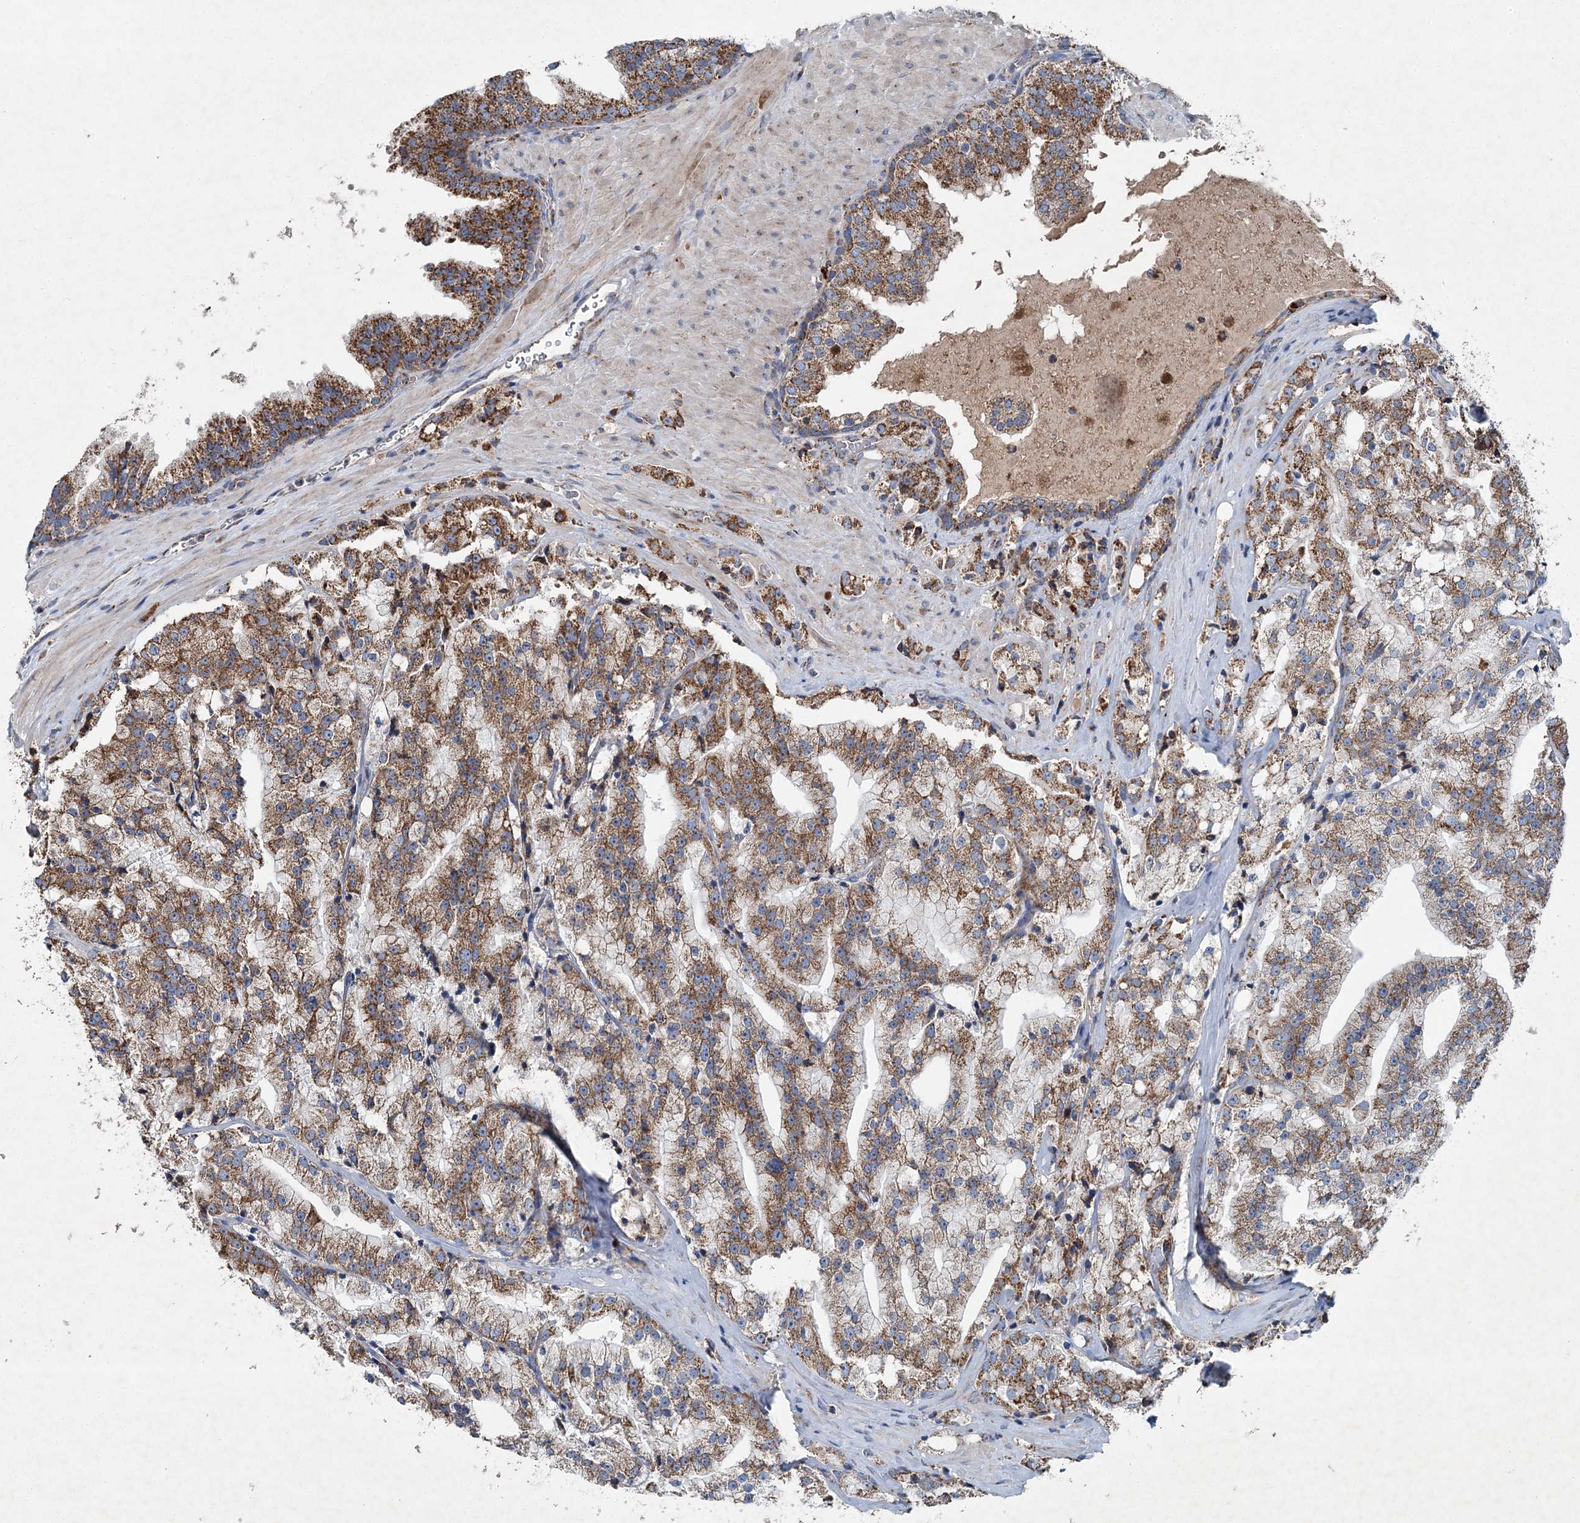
{"staining": {"intensity": "moderate", "quantity": ">75%", "location": "cytoplasmic/membranous"}, "tissue": "prostate cancer", "cell_type": "Tumor cells", "image_type": "cancer", "snomed": [{"axis": "morphology", "description": "Adenocarcinoma, High grade"}, {"axis": "topography", "description": "Prostate"}], "caption": "Immunohistochemical staining of prostate cancer (adenocarcinoma (high-grade)) exhibits moderate cytoplasmic/membranous protein staining in approximately >75% of tumor cells.", "gene": "SPAG16", "patient": {"sex": "male", "age": 64}}